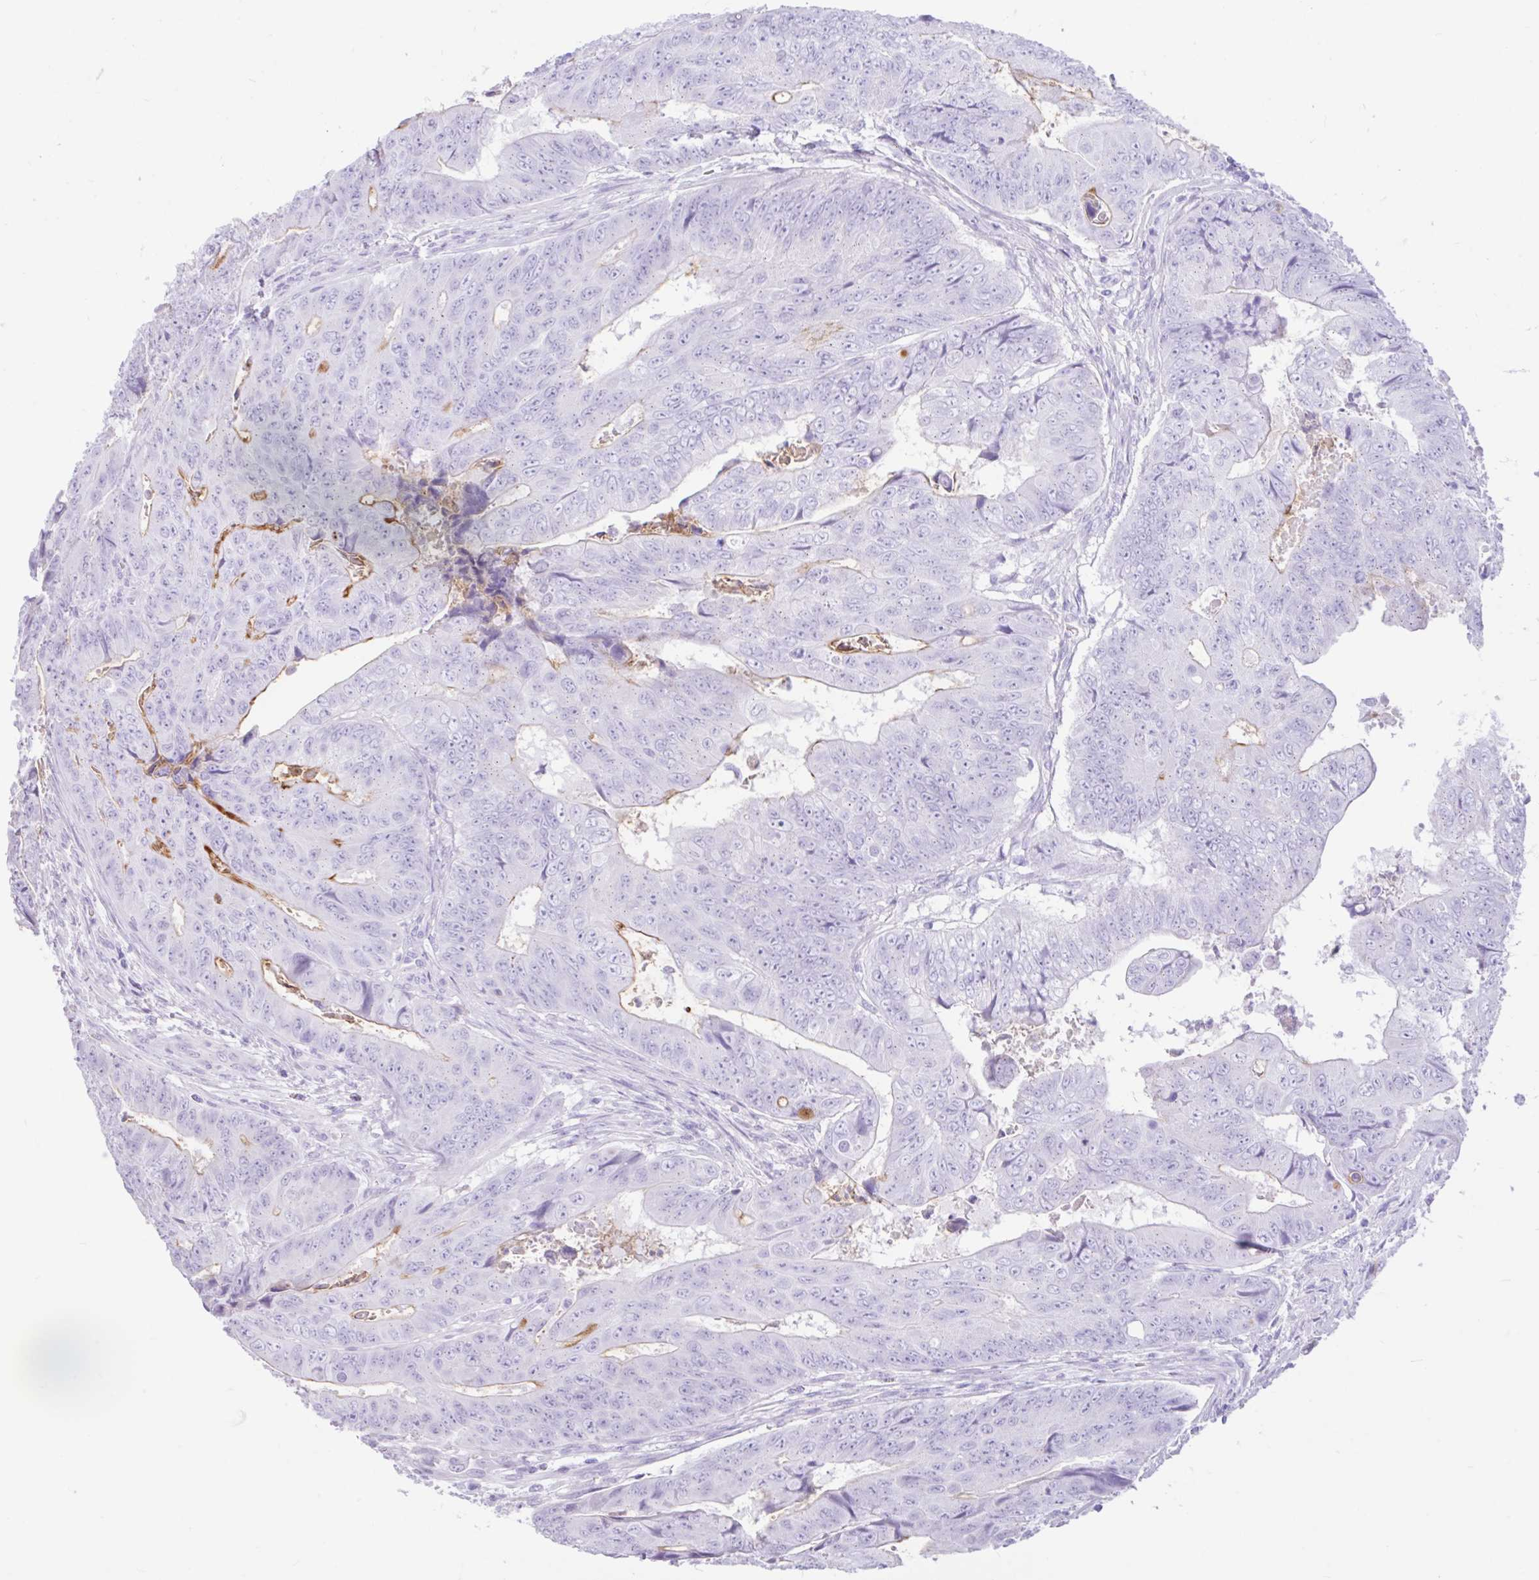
{"staining": {"intensity": "negative", "quantity": "none", "location": "none"}, "tissue": "colorectal cancer", "cell_type": "Tumor cells", "image_type": "cancer", "snomed": [{"axis": "morphology", "description": "Adenocarcinoma, NOS"}, {"axis": "topography", "description": "Colon"}], "caption": "There is no significant positivity in tumor cells of adenocarcinoma (colorectal). (IHC, brightfield microscopy, high magnification).", "gene": "REEP1", "patient": {"sex": "female", "age": 48}}